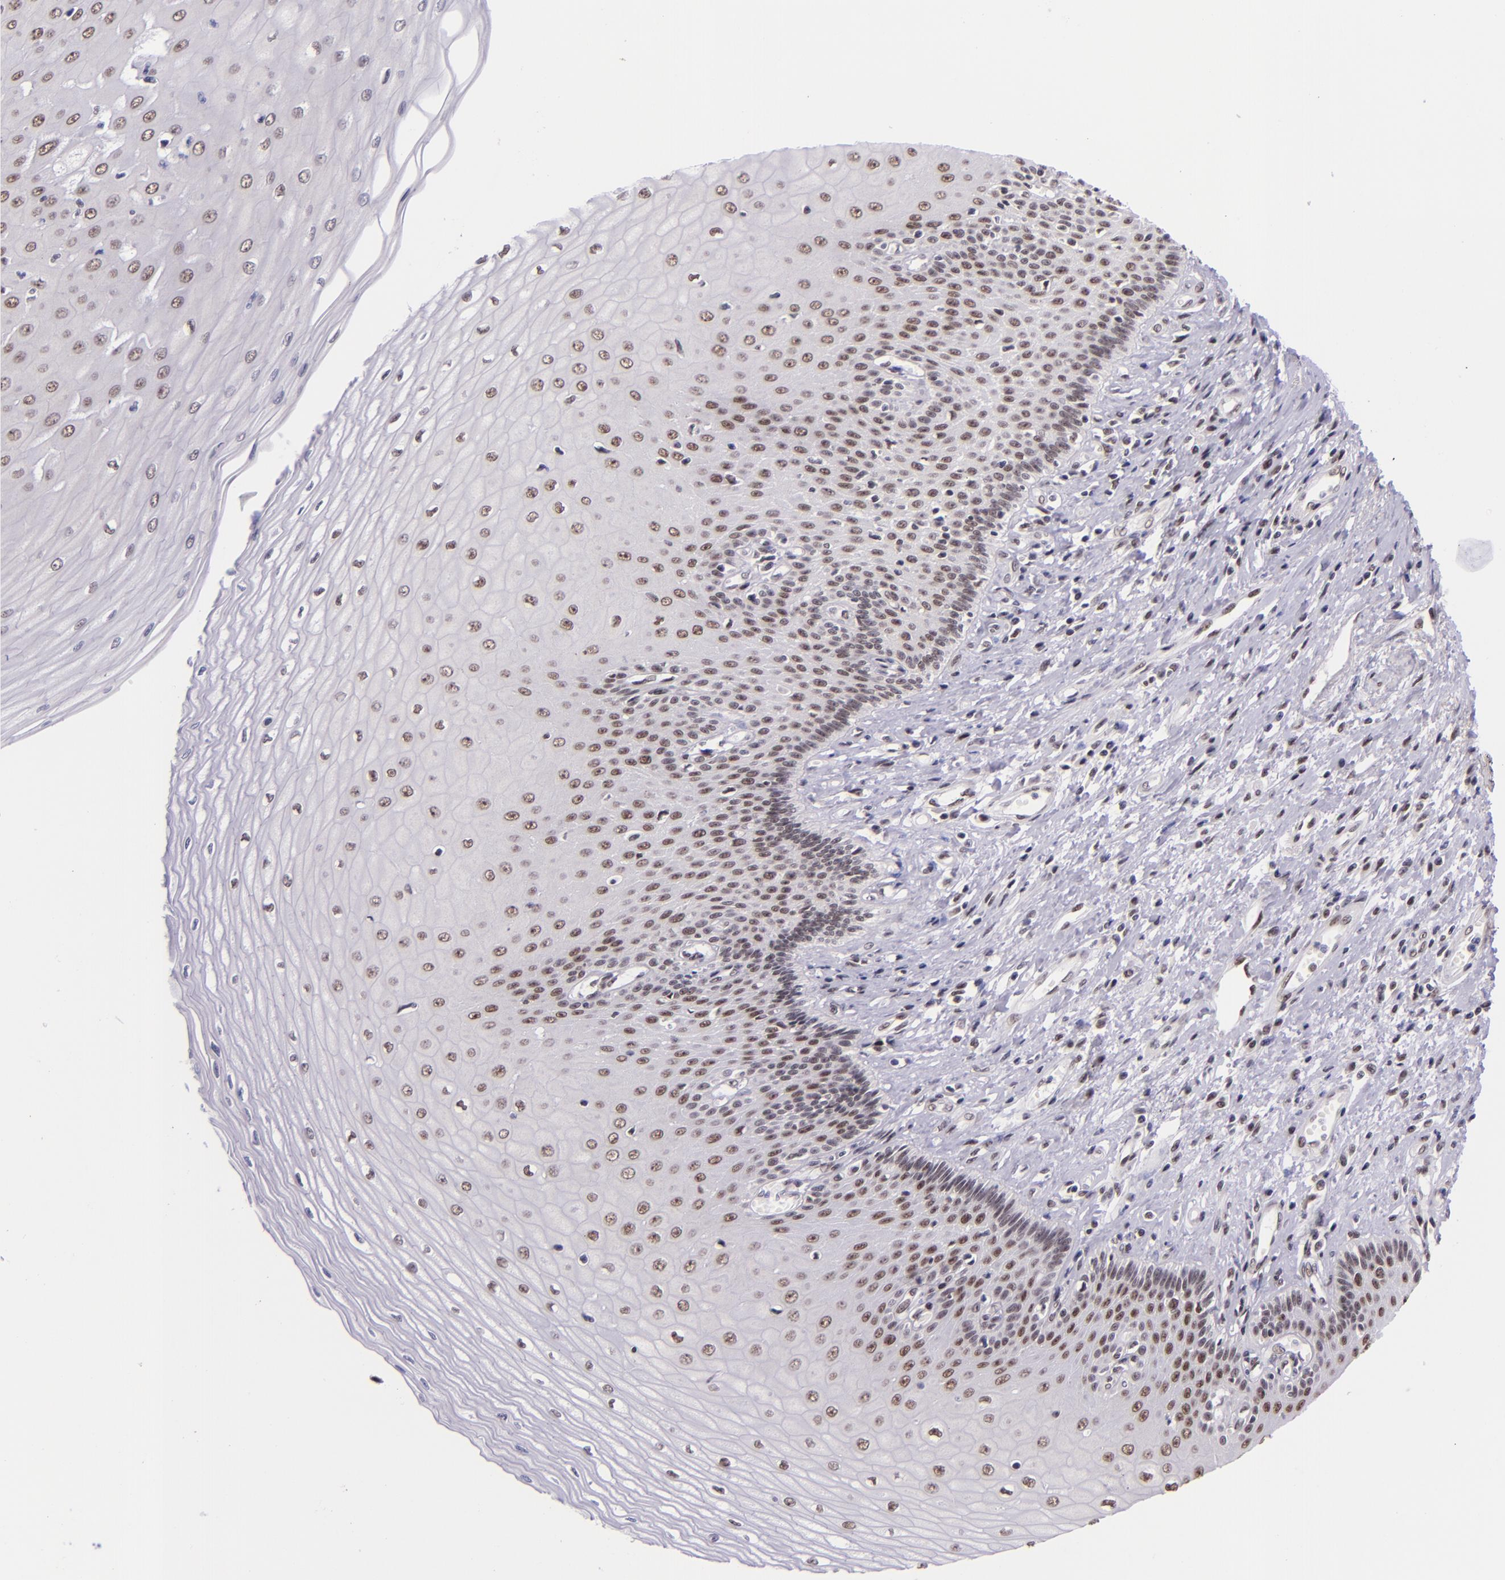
{"staining": {"intensity": "moderate", "quantity": ">75%", "location": "nuclear"}, "tissue": "esophagus", "cell_type": "Squamous epithelial cells", "image_type": "normal", "snomed": [{"axis": "morphology", "description": "Normal tissue, NOS"}, {"axis": "topography", "description": "Esophagus"}], "caption": "This photomicrograph displays benign esophagus stained with IHC to label a protein in brown. The nuclear of squamous epithelial cells show moderate positivity for the protein. Nuclei are counter-stained blue.", "gene": "GPKOW", "patient": {"sex": "male", "age": 70}}